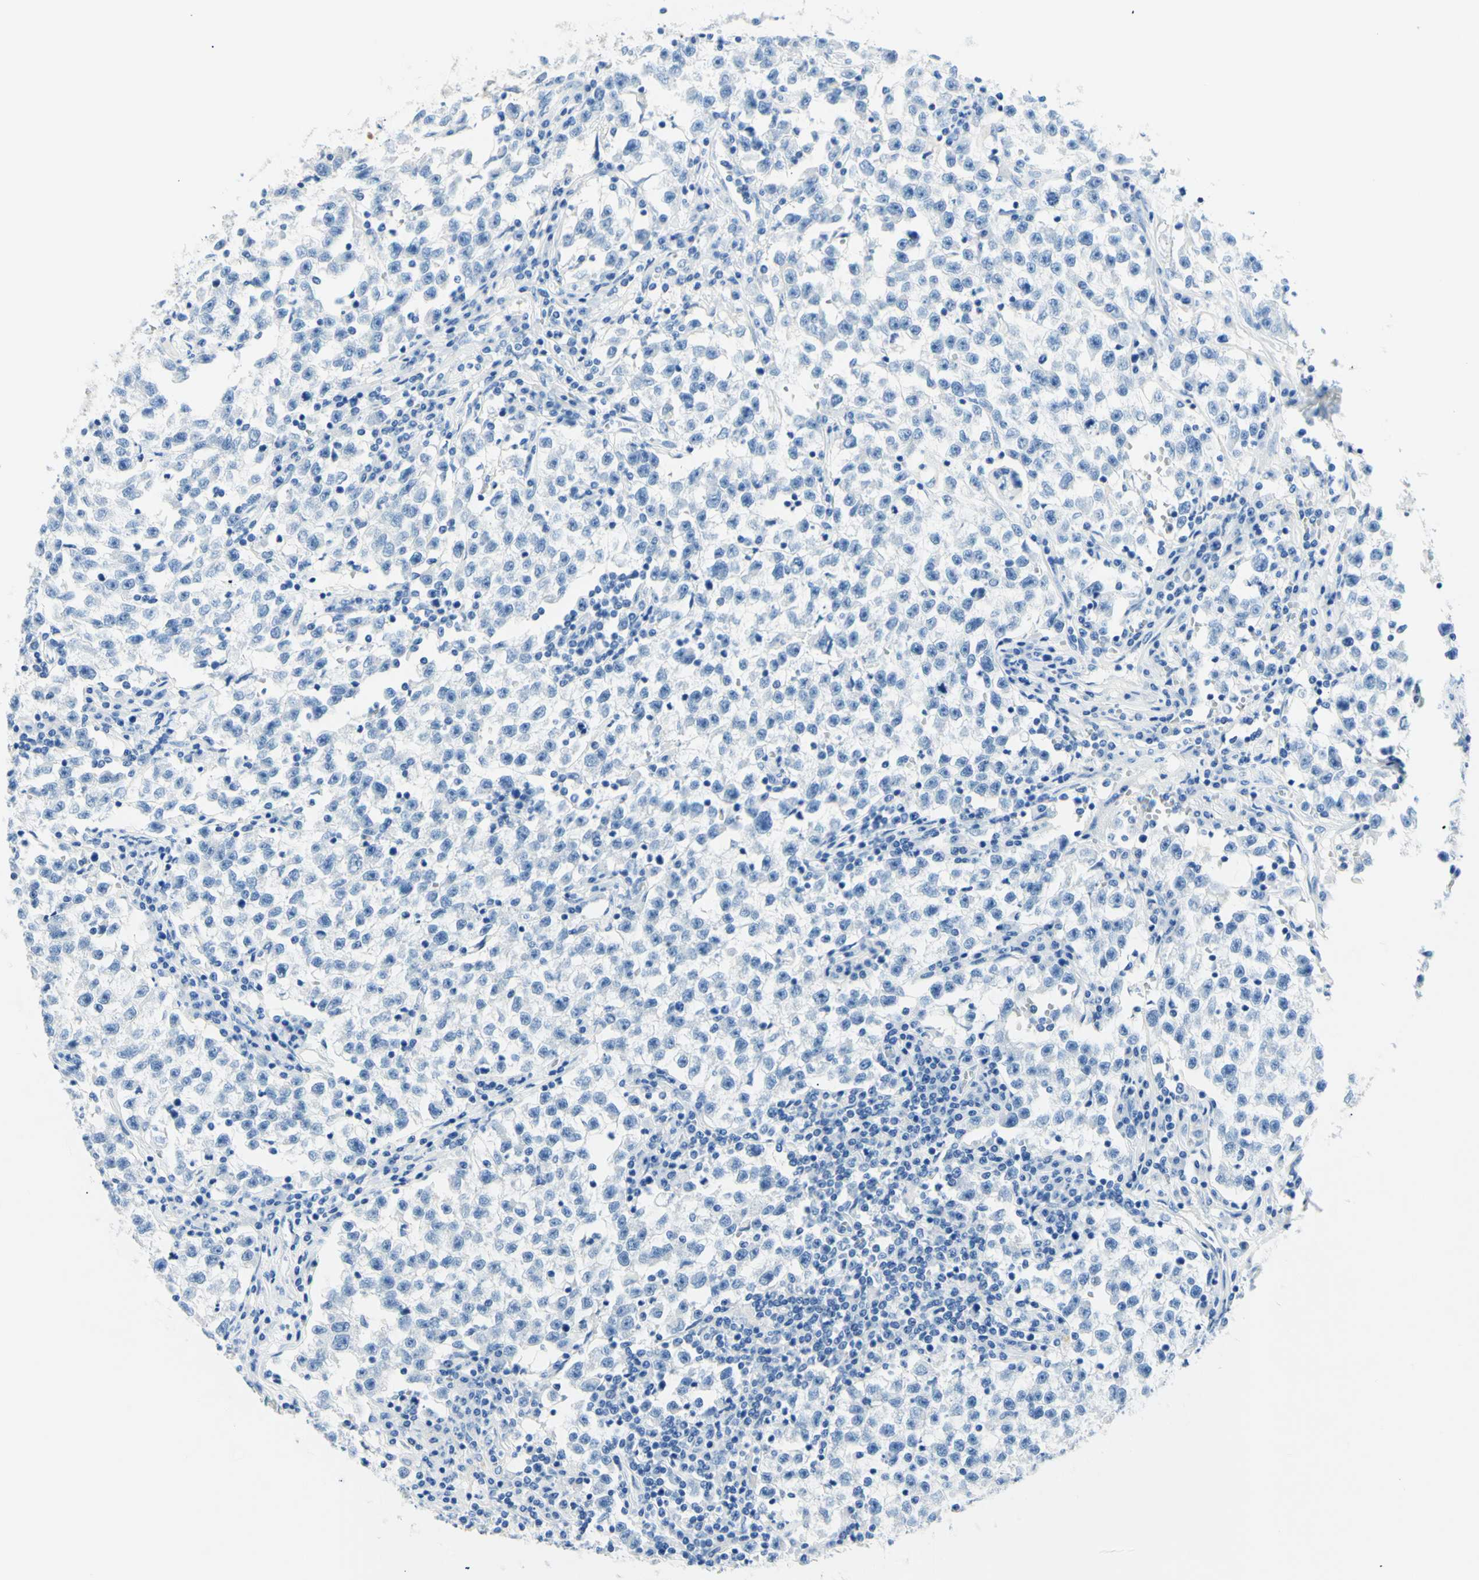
{"staining": {"intensity": "negative", "quantity": "none", "location": "none"}, "tissue": "testis cancer", "cell_type": "Tumor cells", "image_type": "cancer", "snomed": [{"axis": "morphology", "description": "Seminoma, NOS"}, {"axis": "topography", "description": "Testis"}], "caption": "An IHC image of testis cancer is shown. There is no staining in tumor cells of testis cancer.", "gene": "MYH2", "patient": {"sex": "male", "age": 22}}